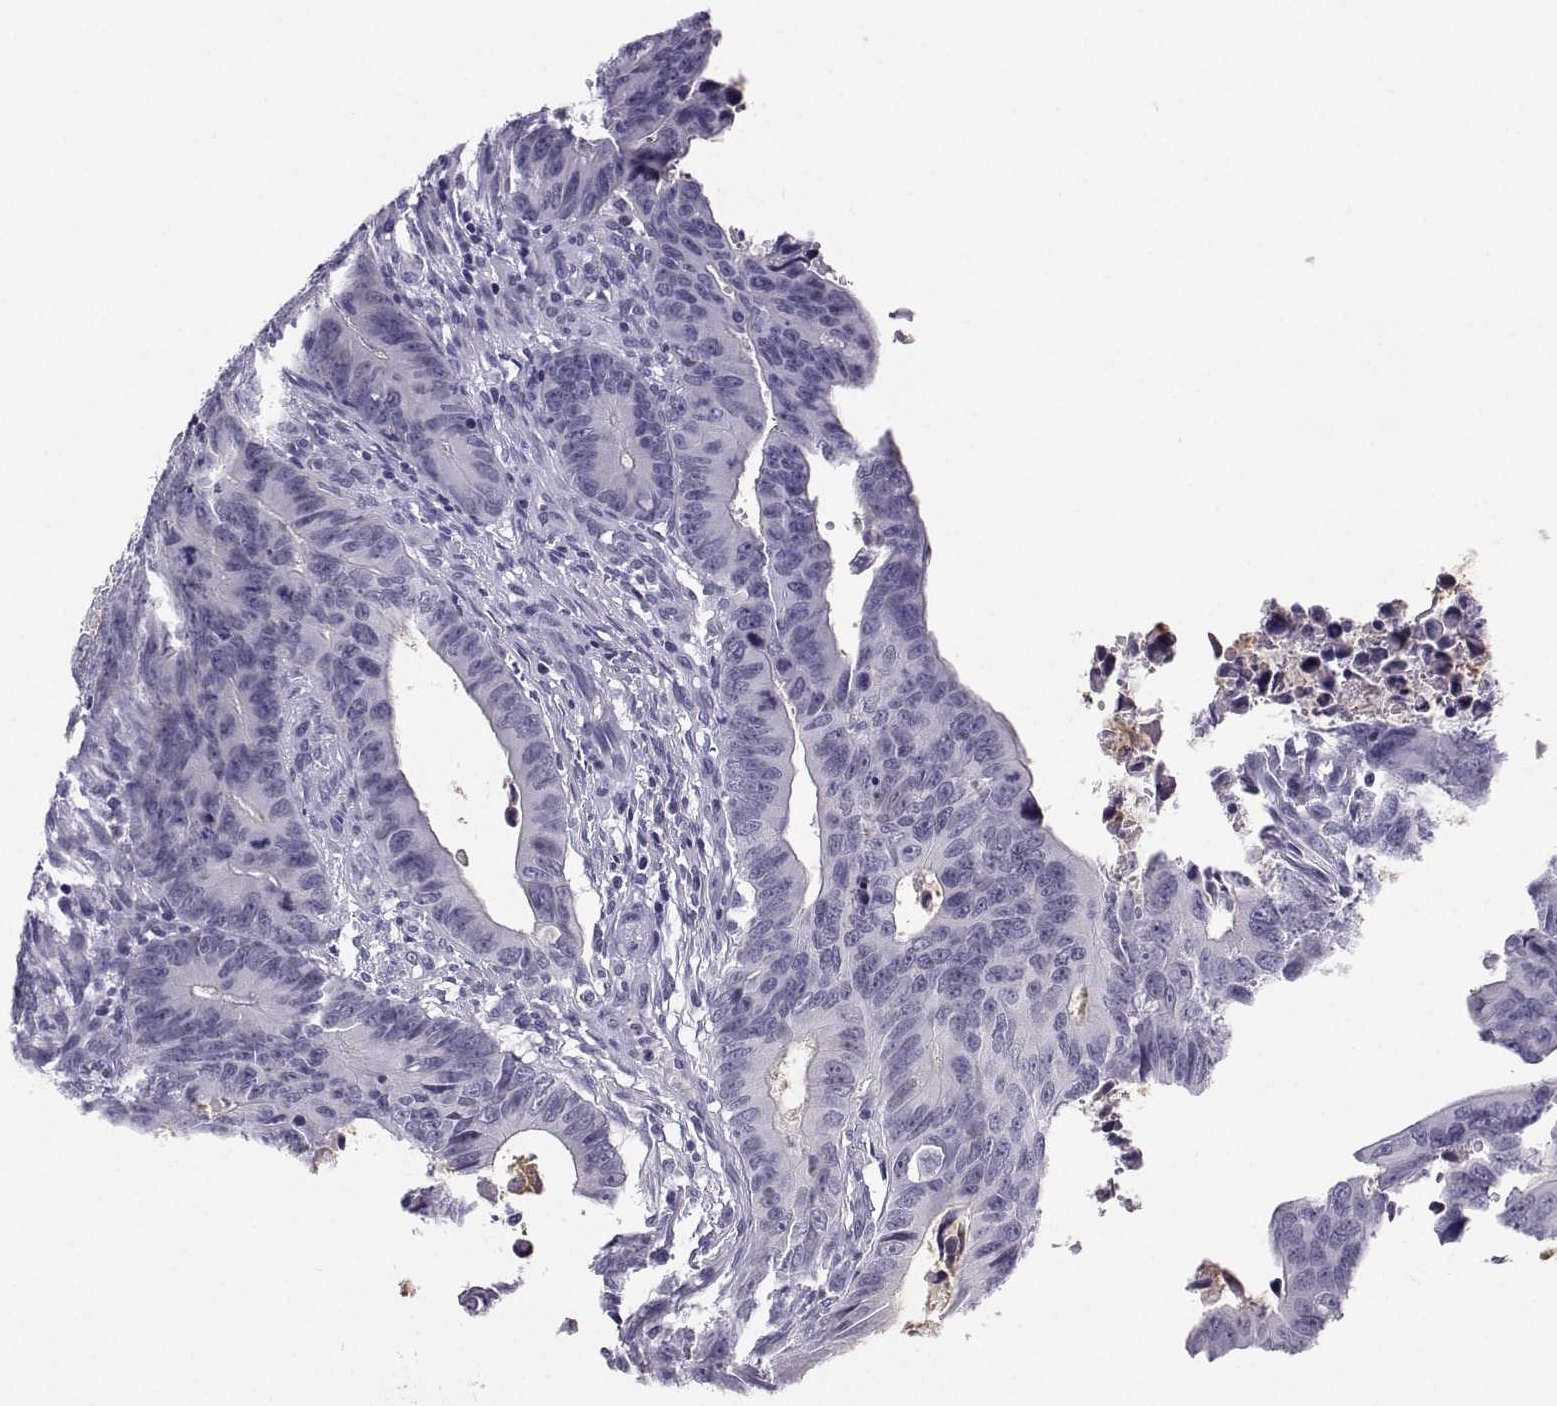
{"staining": {"intensity": "negative", "quantity": "none", "location": "none"}, "tissue": "colorectal cancer", "cell_type": "Tumor cells", "image_type": "cancer", "snomed": [{"axis": "morphology", "description": "Adenocarcinoma, NOS"}, {"axis": "topography", "description": "Colon"}], "caption": "Tumor cells show no significant protein positivity in adenocarcinoma (colorectal).", "gene": "LHX1", "patient": {"sex": "female", "age": 87}}